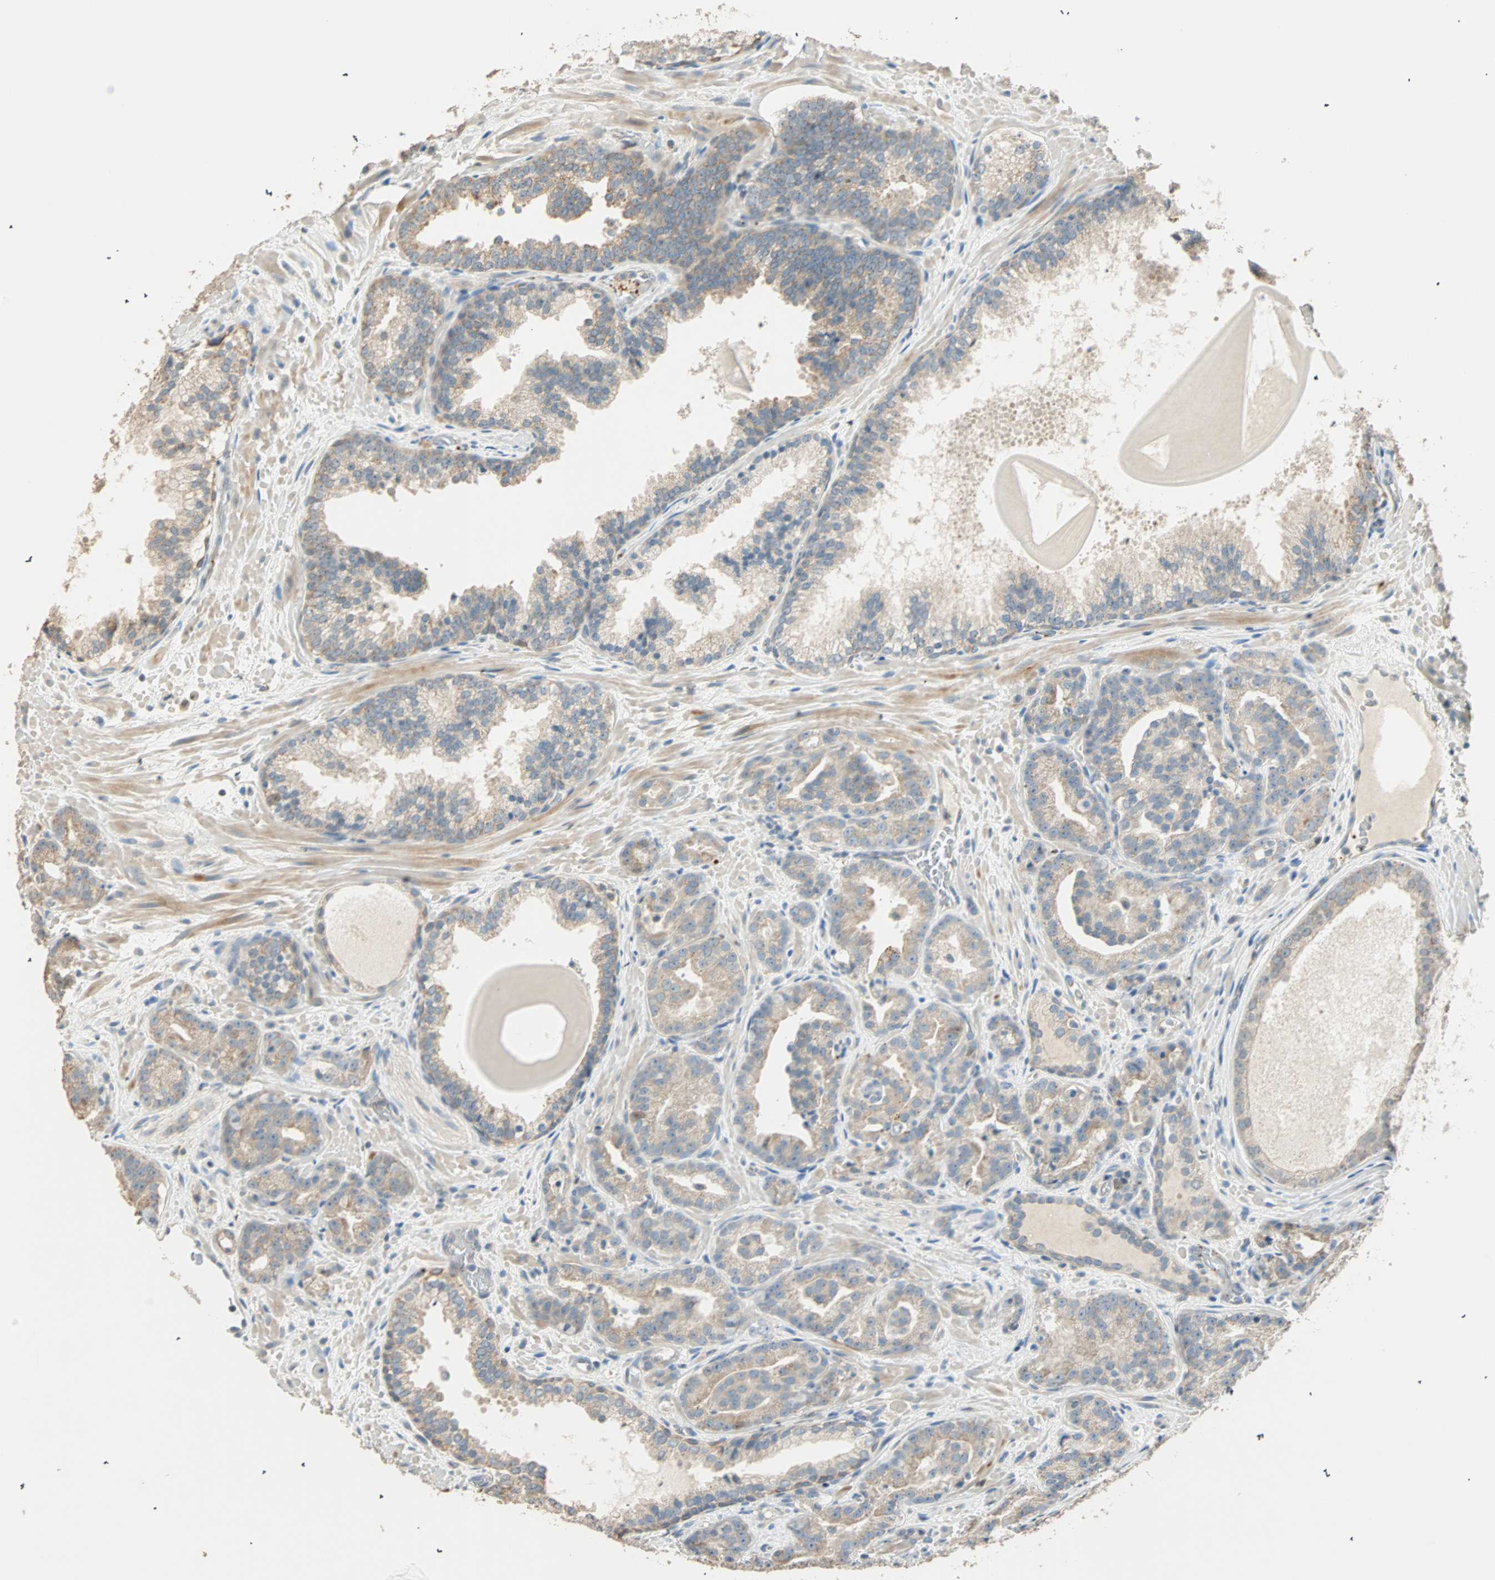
{"staining": {"intensity": "weak", "quantity": "25%-75%", "location": "cytoplasmic/membranous"}, "tissue": "prostate cancer", "cell_type": "Tumor cells", "image_type": "cancer", "snomed": [{"axis": "morphology", "description": "Adenocarcinoma, Low grade"}, {"axis": "topography", "description": "Prostate"}], "caption": "IHC of prostate low-grade adenocarcinoma reveals low levels of weak cytoplasmic/membranous positivity in about 25%-75% of tumor cells.", "gene": "RAD18", "patient": {"sex": "male", "age": 63}}